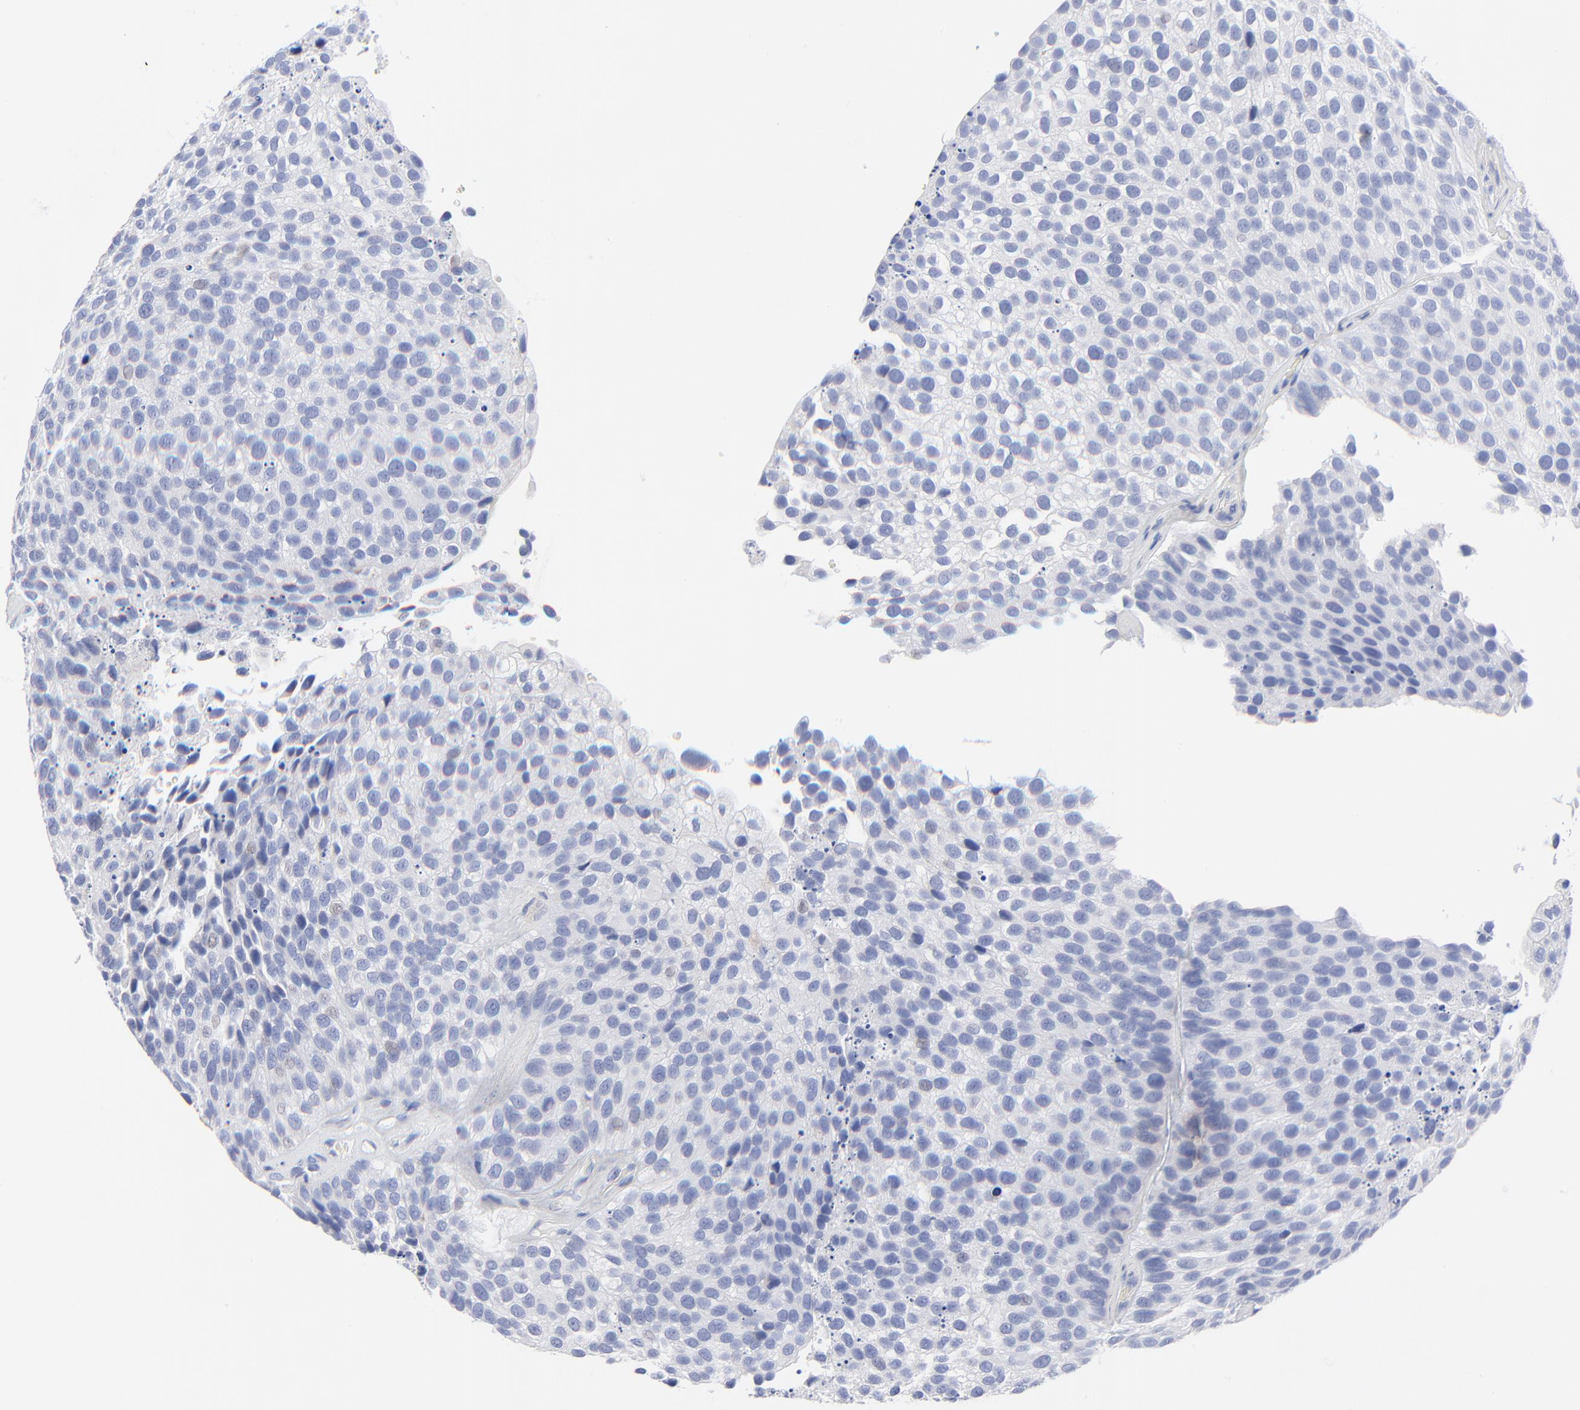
{"staining": {"intensity": "negative", "quantity": "none", "location": "none"}, "tissue": "urothelial cancer", "cell_type": "Tumor cells", "image_type": "cancer", "snomed": [{"axis": "morphology", "description": "Urothelial carcinoma, High grade"}, {"axis": "topography", "description": "Urinary bladder"}], "caption": "IHC histopathology image of human urothelial cancer stained for a protein (brown), which displays no positivity in tumor cells.", "gene": "FBLN2", "patient": {"sex": "male", "age": 72}}